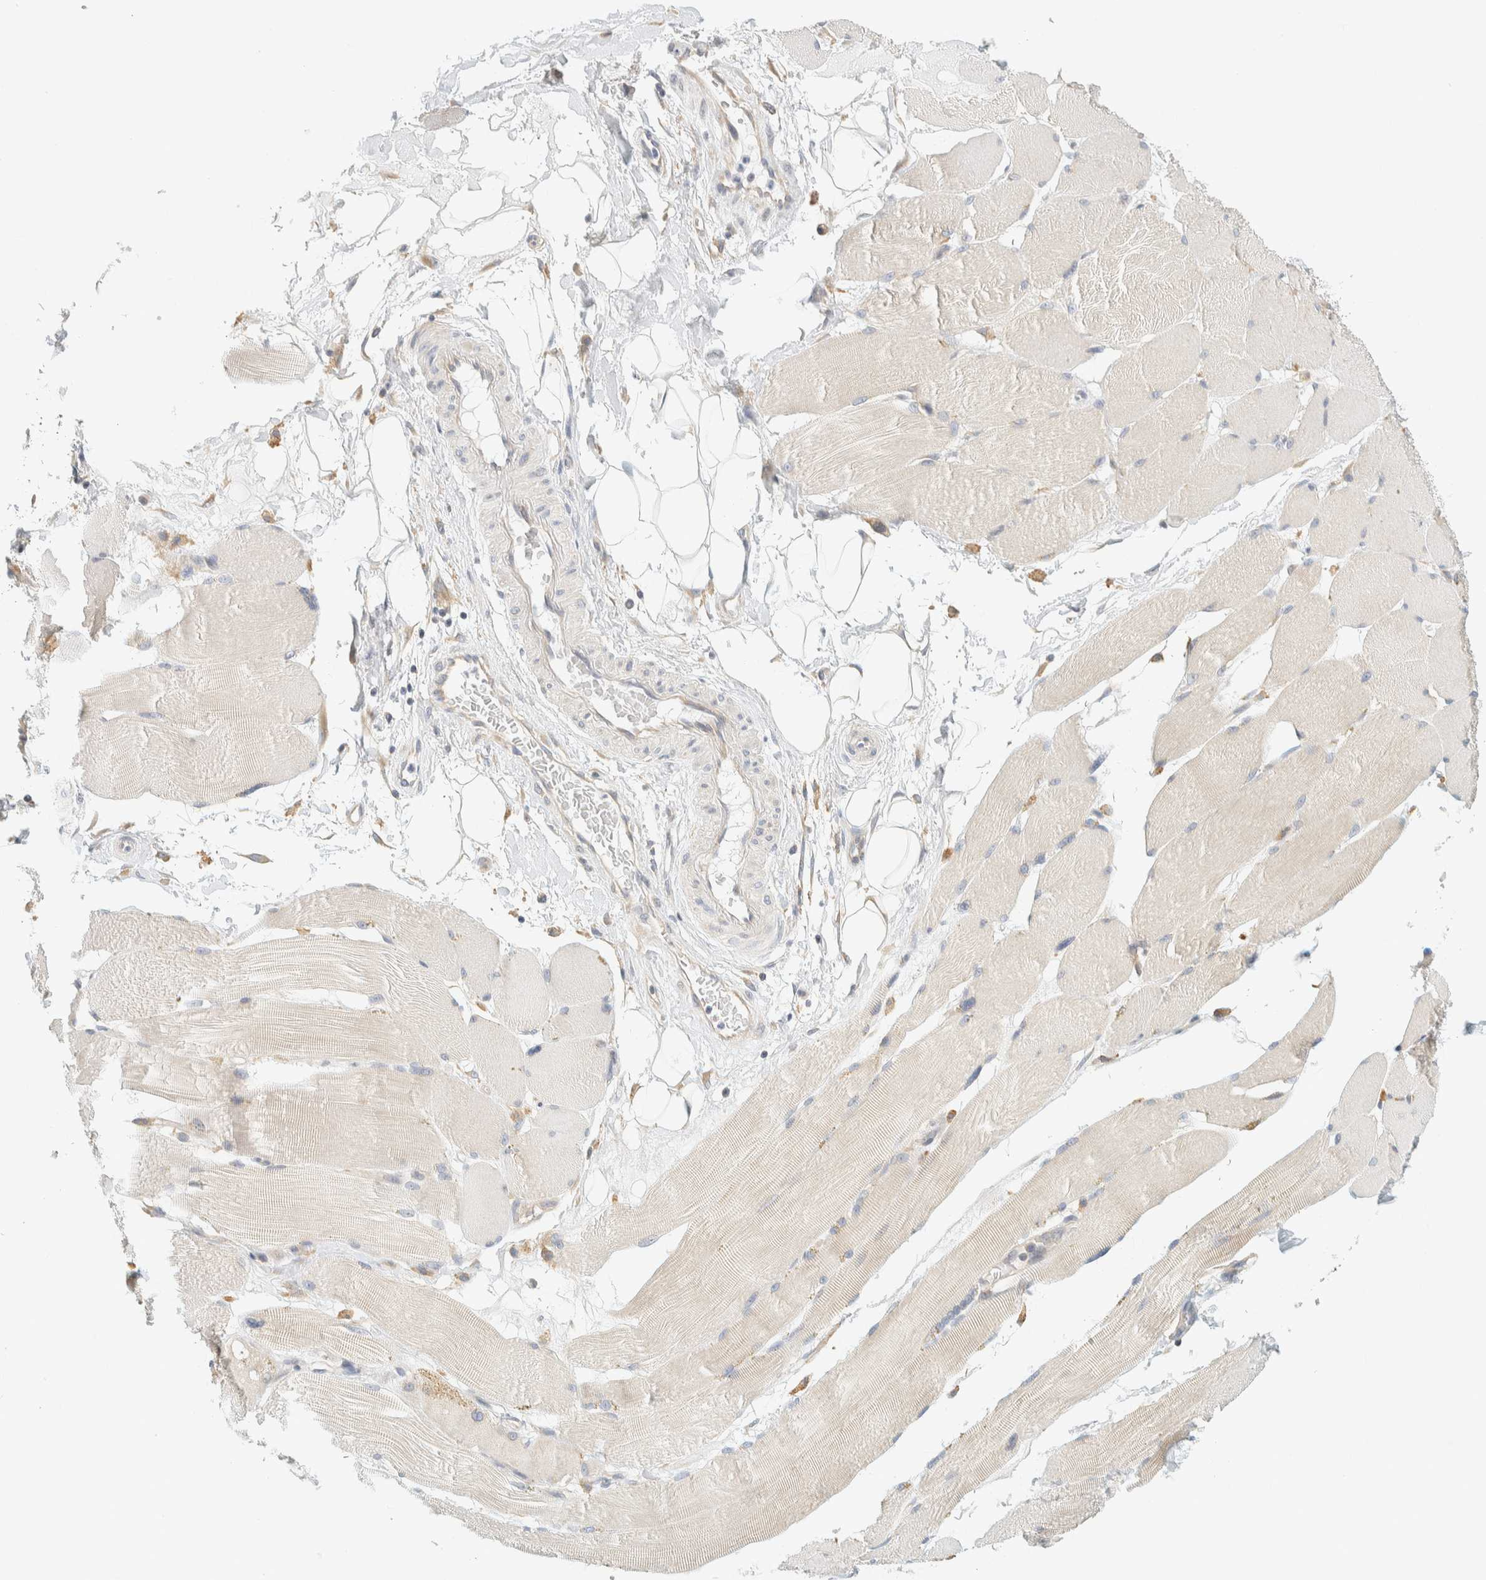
{"staining": {"intensity": "negative", "quantity": "none", "location": "none"}, "tissue": "skeletal muscle", "cell_type": "Myocytes", "image_type": "normal", "snomed": [{"axis": "morphology", "description": "Normal tissue, NOS"}, {"axis": "topography", "description": "Skin"}, {"axis": "topography", "description": "Skeletal muscle"}], "caption": "Immunohistochemistry (IHC) image of normal skeletal muscle: skeletal muscle stained with DAB shows no significant protein expression in myocytes. The staining was performed using DAB (3,3'-diaminobenzidine) to visualize the protein expression in brown, while the nuclei were stained in blue with hematoxylin (Magnification: 20x).", "gene": "AARSD1", "patient": {"sex": "male", "age": 83}}